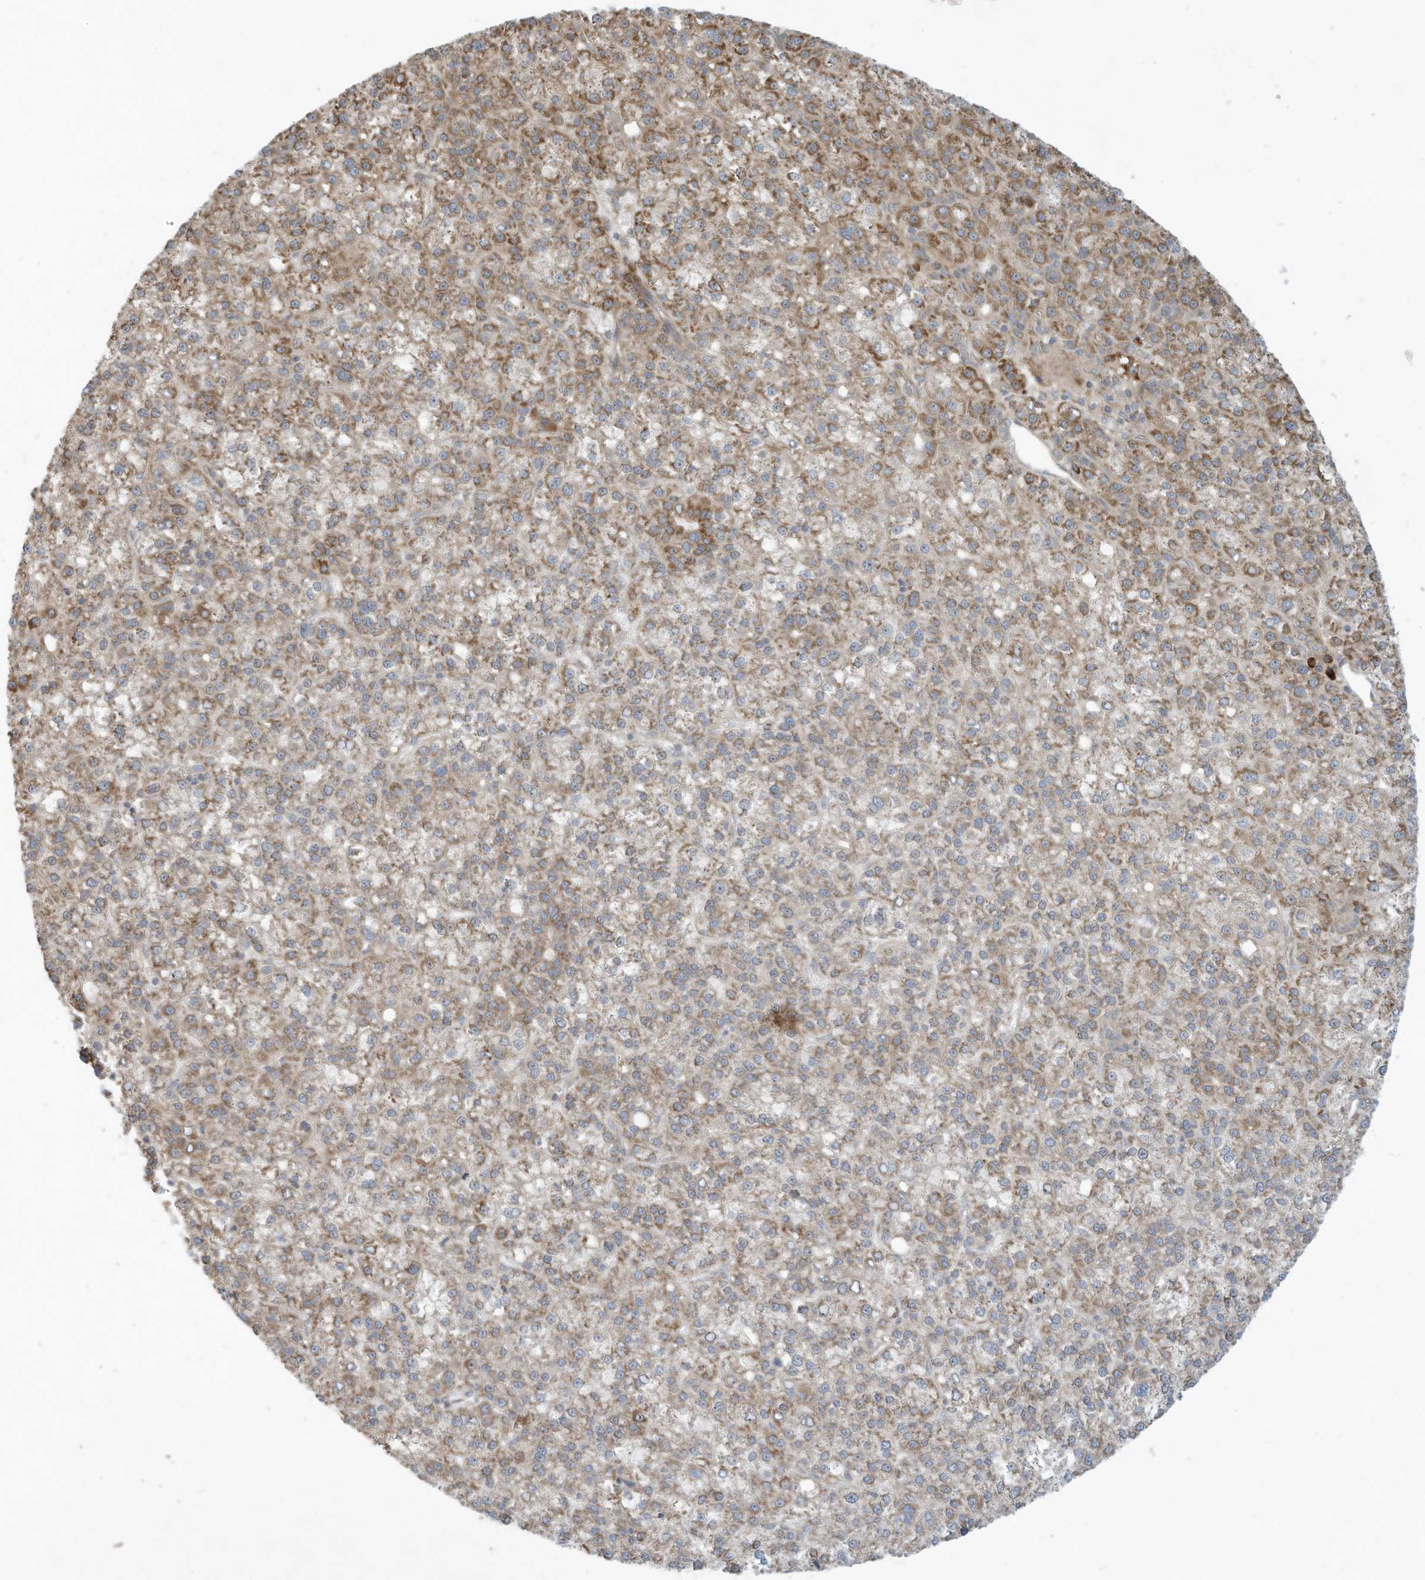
{"staining": {"intensity": "moderate", "quantity": "25%-75%", "location": "cytoplasmic/membranous"}, "tissue": "liver cancer", "cell_type": "Tumor cells", "image_type": "cancer", "snomed": [{"axis": "morphology", "description": "Carcinoma, Hepatocellular, NOS"}, {"axis": "topography", "description": "Liver"}], "caption": "An immunohistochemistry (IHC) photomicrograph of tumor tissue is shown. Protein staining in brown labels moderate cytoplasmic/membranous positivity in liver cancer (hepatocellular carcinoma) within tumor cells. (DAB (3,3'-diaminobenzidine) IHC, brown staining for protein, blue staining for nuclei).", "gene": "DDIT4", "patient": {"sex": "female", "age": 58}}